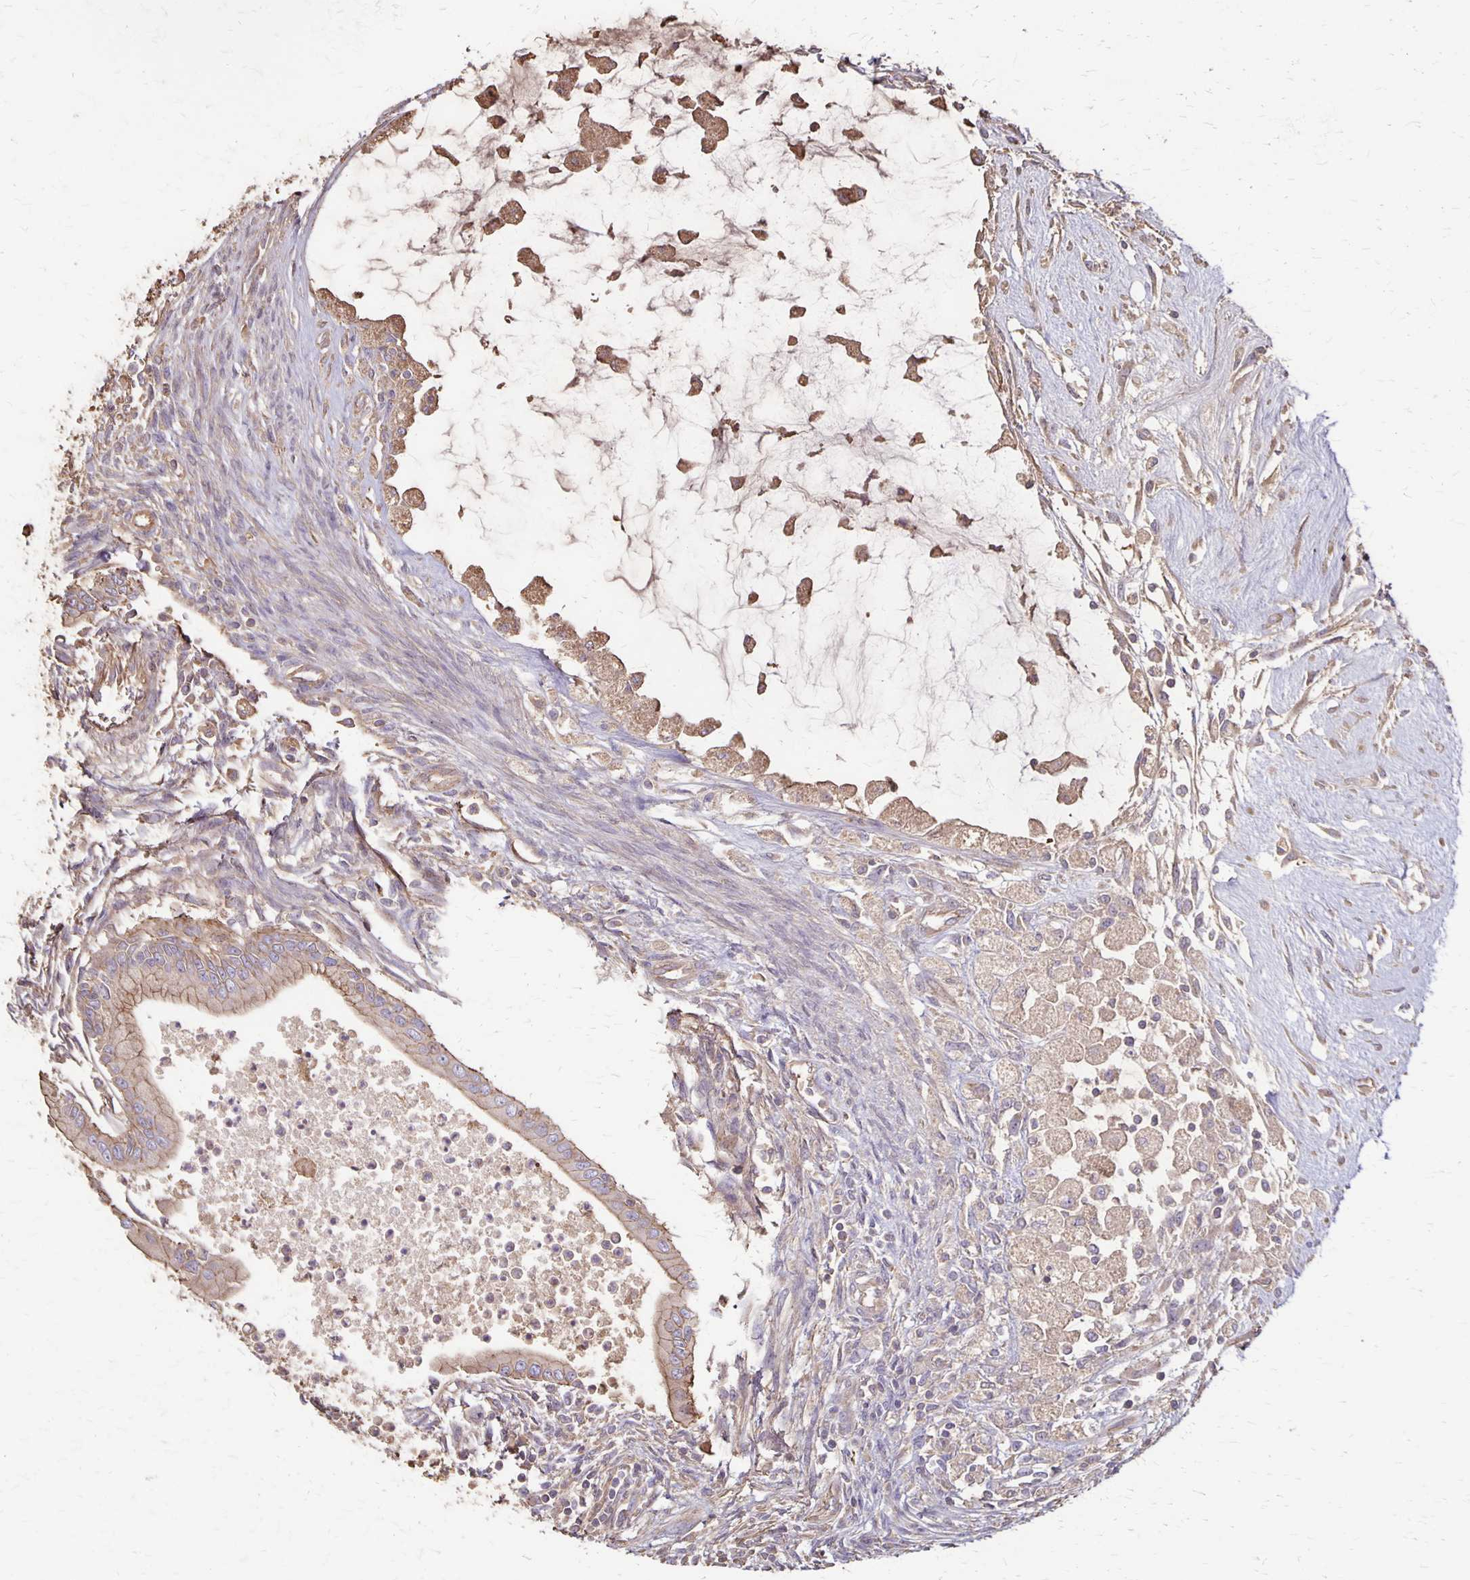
{"staining": {"intensity": "weak", "quantity": ">75%", "location": "cytoplasmic/membranous"}, "tissue": "testis cancer", "cell_type": "Tumor cells", "image_type": "cancer", "snomed": [{"axis": "morphology", "description": "Carcinoma, Embryonal, NOS"}, {"axis": "topography", "description": "Testis"}], "caption": "Human testis embryonal carcinoma stained with a protein marker exhibits weak staining in tumor cells.", "gene": "PROM2", "patient": {"sex": "male", "age": 37}}